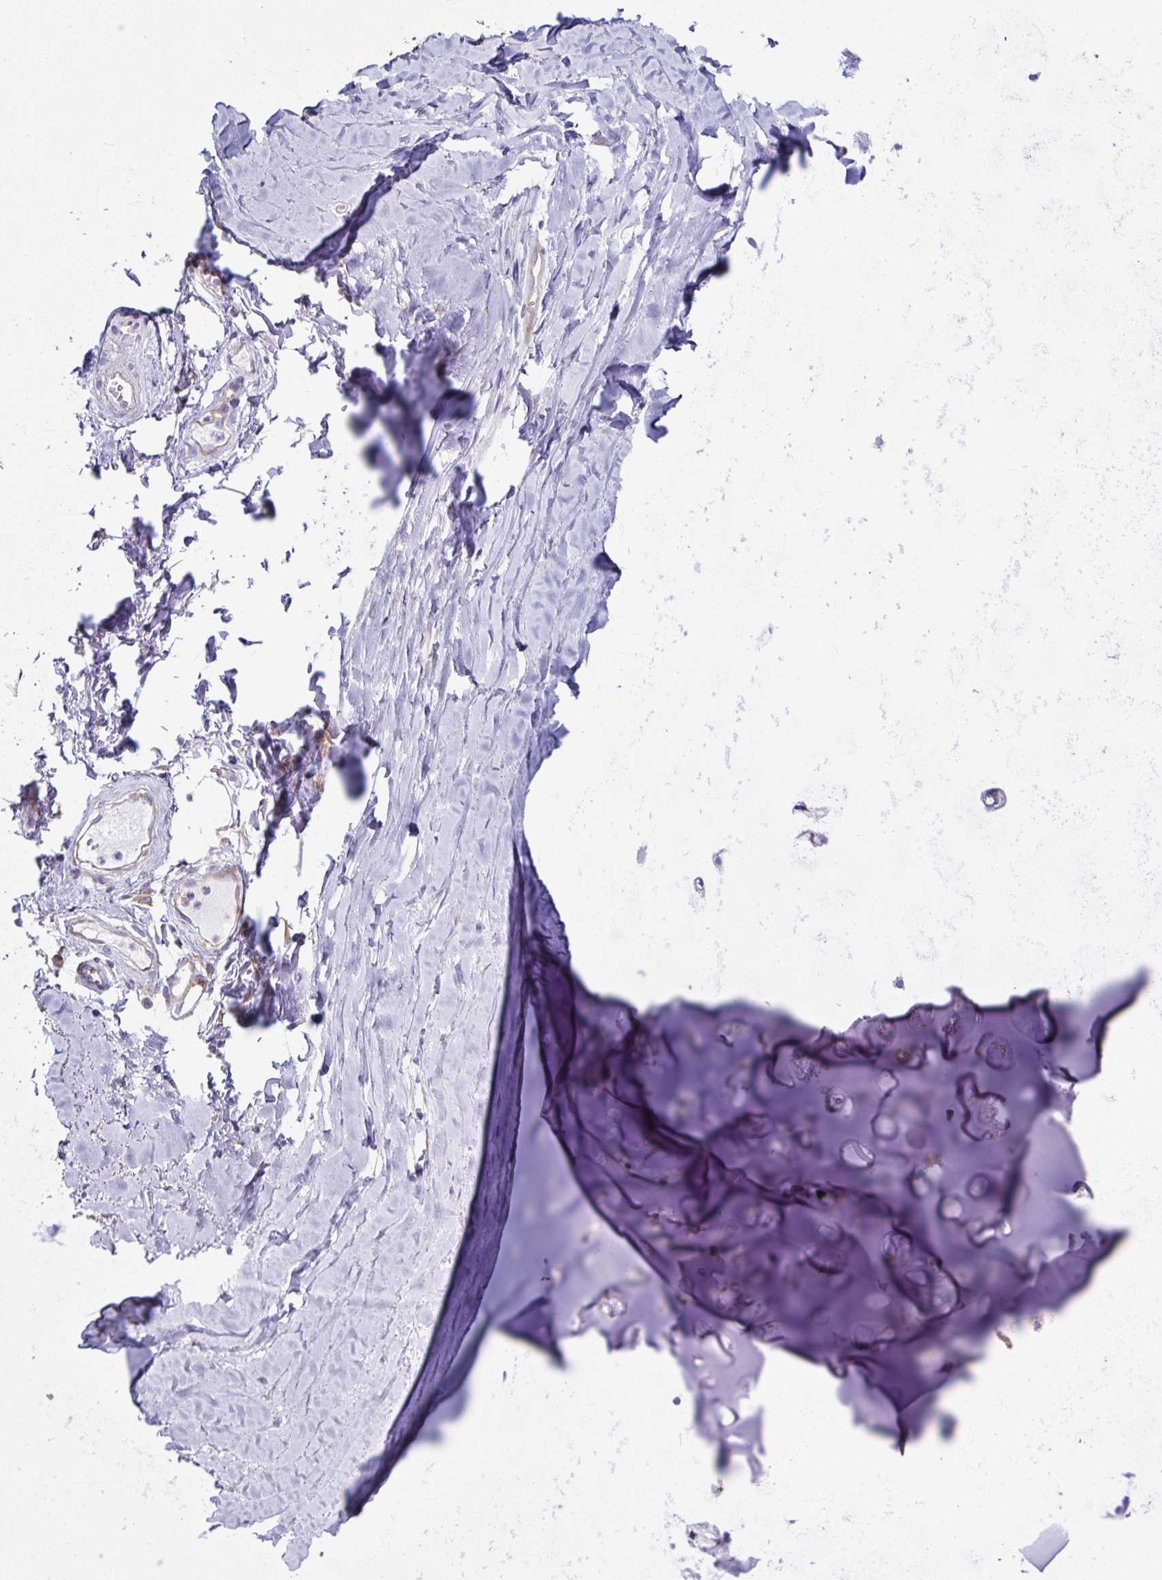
{"staining": {"intensity": "weak", "quantity": "<25%", "location": "cytoplasmic/membranous"}, "tissue": "adipose tissue", "cell_type": "Adipocytes", "image_type": "normal", "snomed": [{"axis": "morphology", "description": "Normal tissue, NOS"}, {"axis": "topography", "description": "Cartilage tissue"}, {"axis": "topography", "description": "Nasopharynx"}, {"axis": "topography", "description": "Thyroid gland"}], "caption": "IHC of benign adipose tissue demonstrates no staining in adipocytes. (DAB (3,3'-diaminobenzidine) immunohistochemistry, high magnification).", "gene": "FAU", "patient": {"sex": "male", "age": 63}}